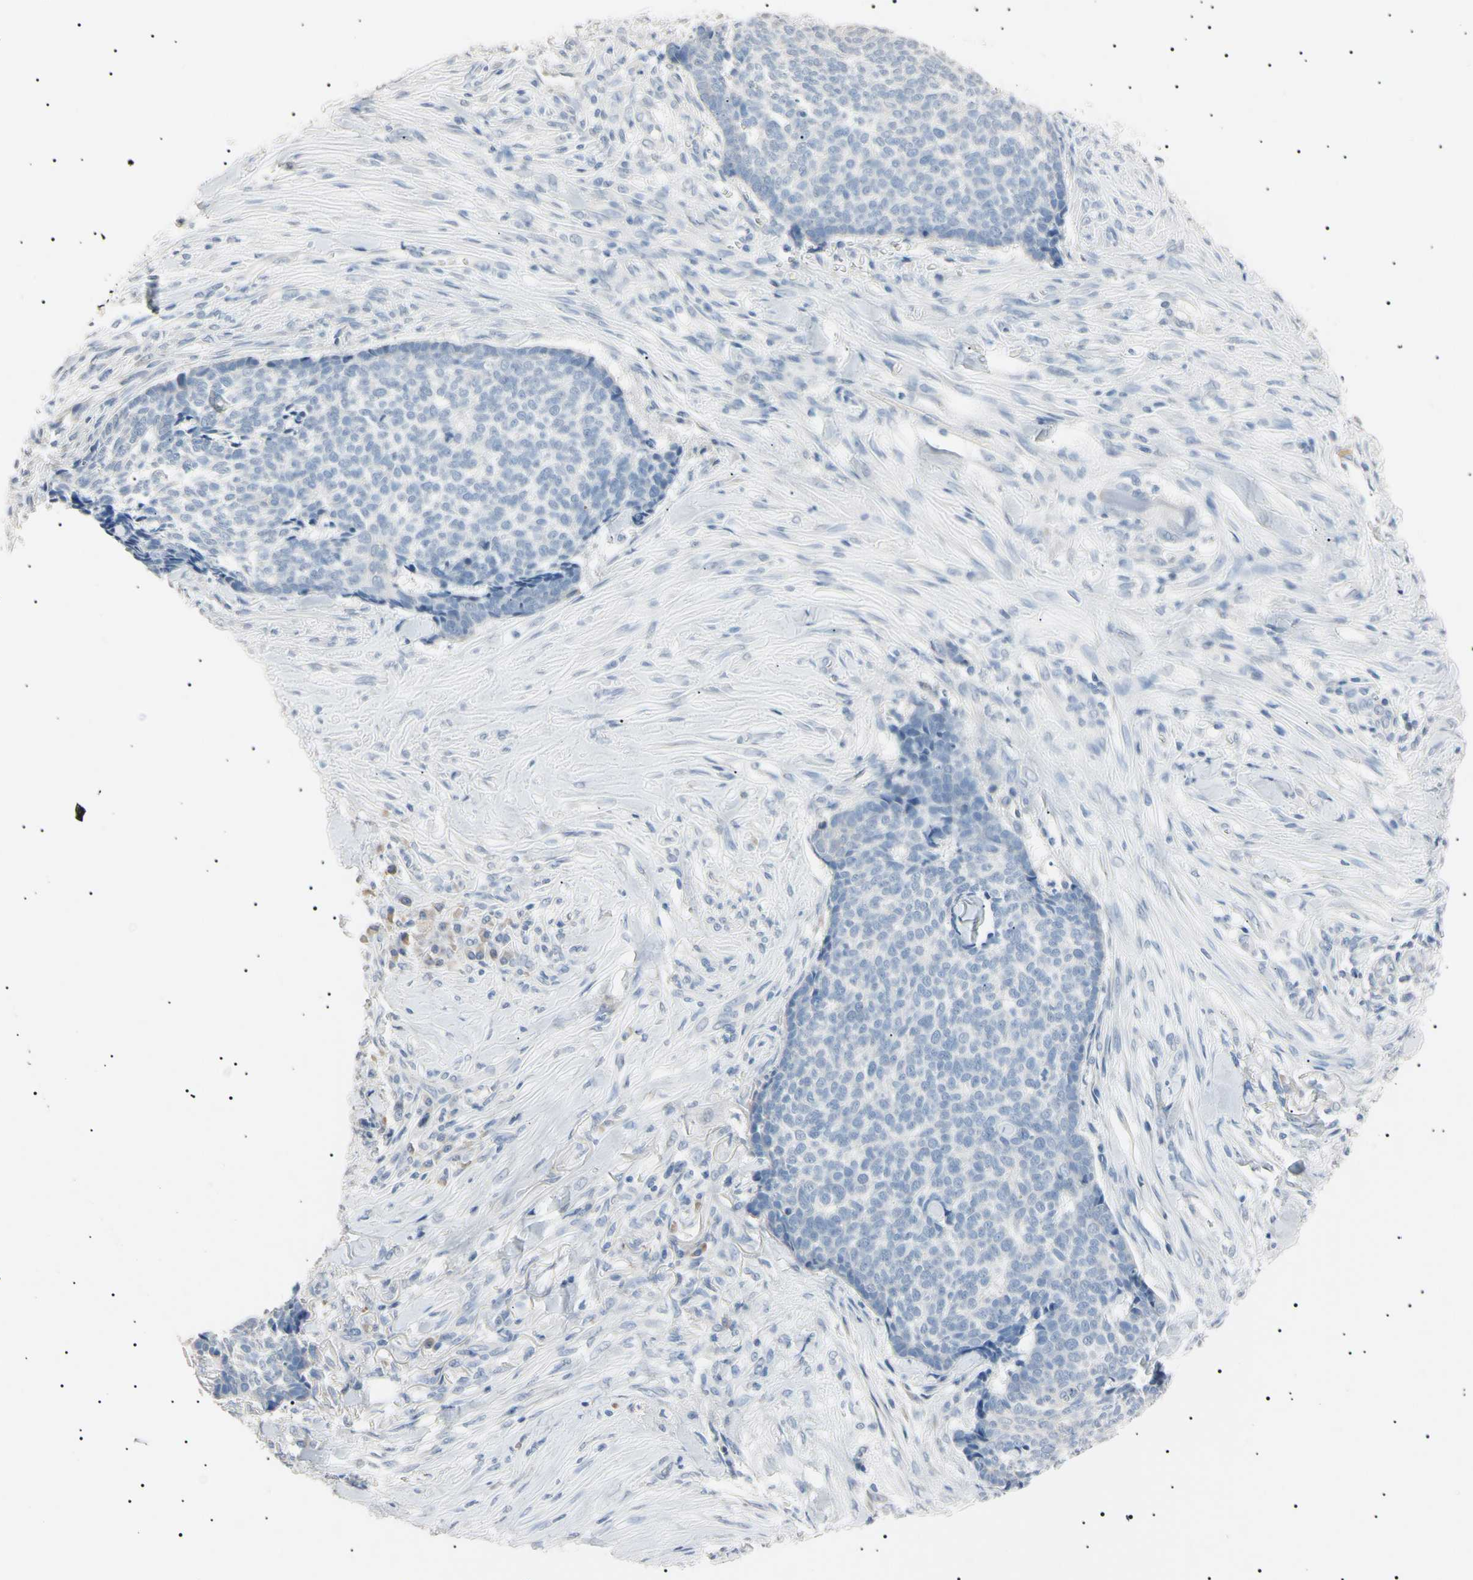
{"staining": {"intensity": "negative", "quantity": "none", "location": "none"}, "tissue": "skin cancer", "cell_type": "Tumor cells", "image_type": "cancer", "snomed": [{"axis": "morphology", "description": "Basal cell carcinoma"}, {"axis": "topography", "description": "Skin"}], "caption": "Immunohistochemistry of human skin cancer exhibits no staining in tumor cells.", "gene": "CGB3", "patient": {"sex": "male", "age": 84}}